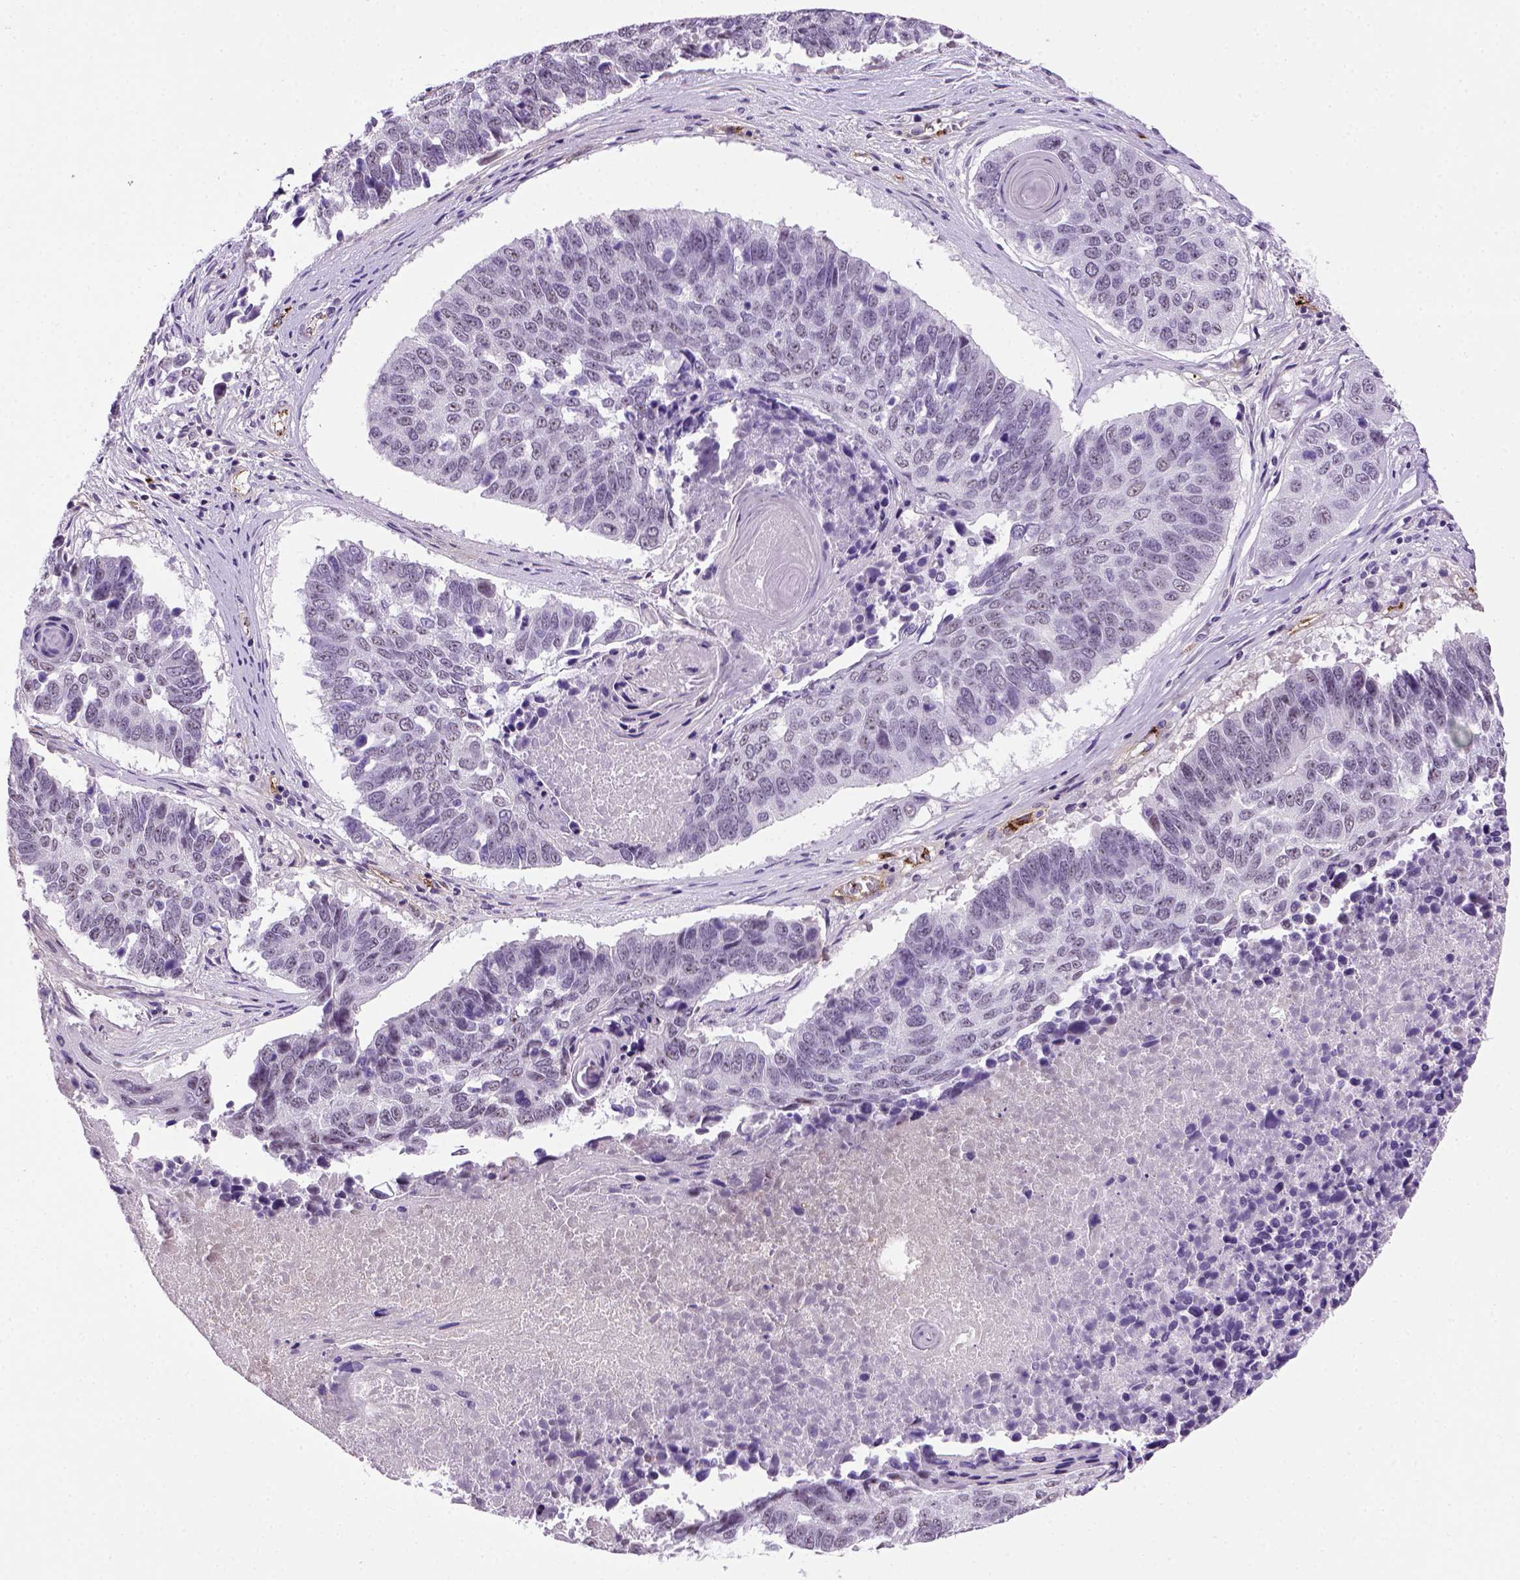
{"staining": {"intensity": "negative", "quantity": "none", "location": "none"}, "tissue": "lung cancer", "cell_type": "Tumor cells", "image_type": "cancer", "snomed": [{"axis": "morphology", "description": "Squamous cell carcinoma, NOS"}, {"axis": "topography", "description": "Lung"}], "caption": "Photomicrograph shows no protein expression in tumor cells of lung squamous cell carcinoma tissue.", "gene": "VWF", "patient": {"sex": "male", "age": 73}}